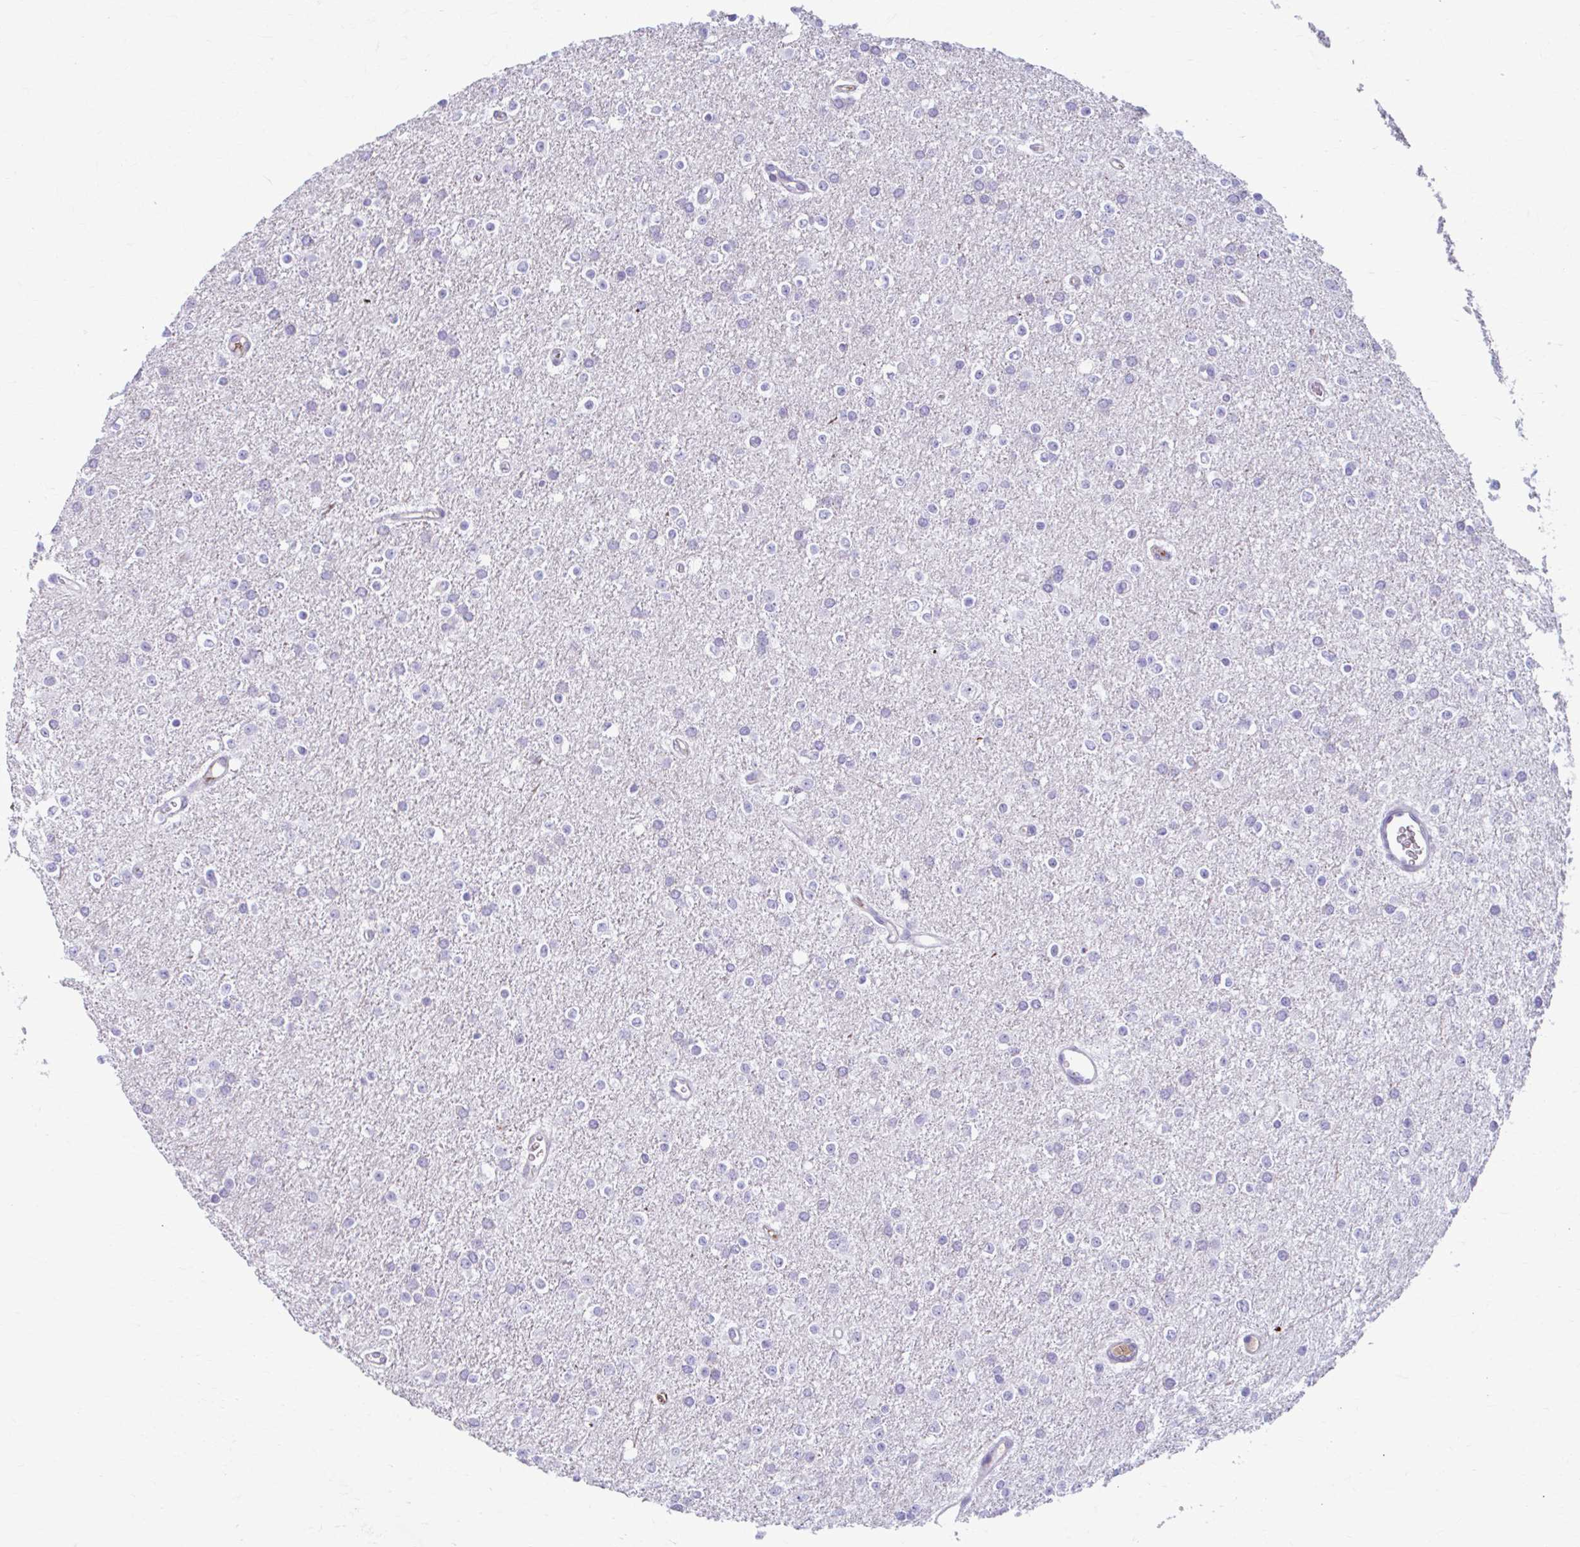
{"staining": {"intensity": "negative", "quantity": "none", "location": "none"}, "tissue": "glioma", "cell_type": "Tumor cells", "image_type": "cancer", "snomed": [{"axis": "morphology", "description": "Glioma, malignant, Low grade"}, {"axis": "topography", "description": "Brain"}], "caption": "Immunohistochemical staining of human glioma exhibits no significant positivity in tumor cells. (DAB (3,3'-diaminobenzidine) immunohistochemistry (IHC) visualized using brightfield microscopy, high magnification).", "gene": "C12orf71", "patient": {"sex": "female", "age": 34}}